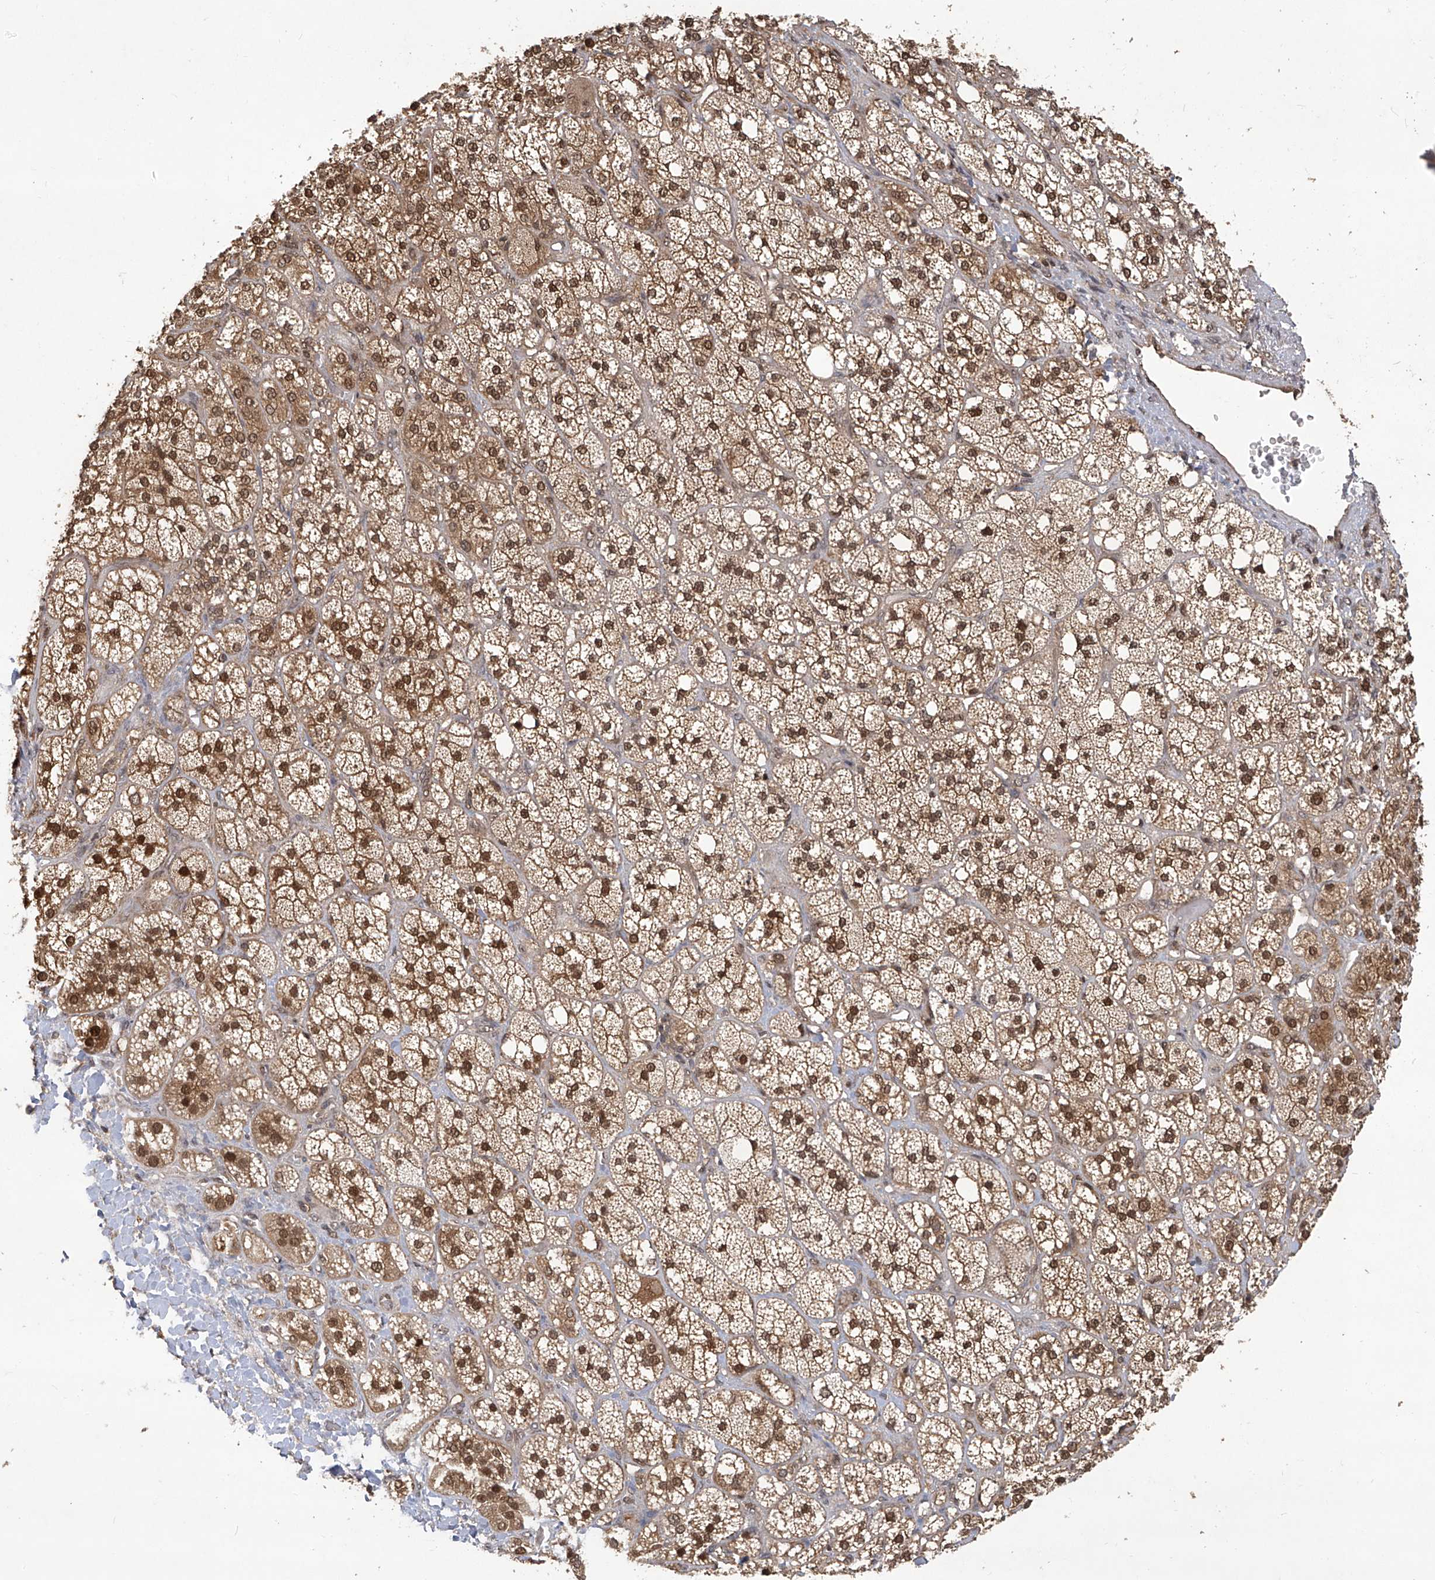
{"staining": {"intensity": "strong", "quantity": ">75%", "location": "cytoplasmic/membranous,nuclear"}, "tissue": "adrenal gland", "cell_type": "Glandular cells", "image_type": "normal", "snomed": [{"axis": "morphology", "description": "Normal tissue, NOS"}, {"axis": "topography", "description": "Adrenal gland"}], "caption": "Glandular cells show high levels of strong cytoplasmic/membranous,nuclear positivity in about >75% of cells in normal human adrenal gland.", "gene": "PSMB1", "patient": {"sex": "male", "age": 61}}